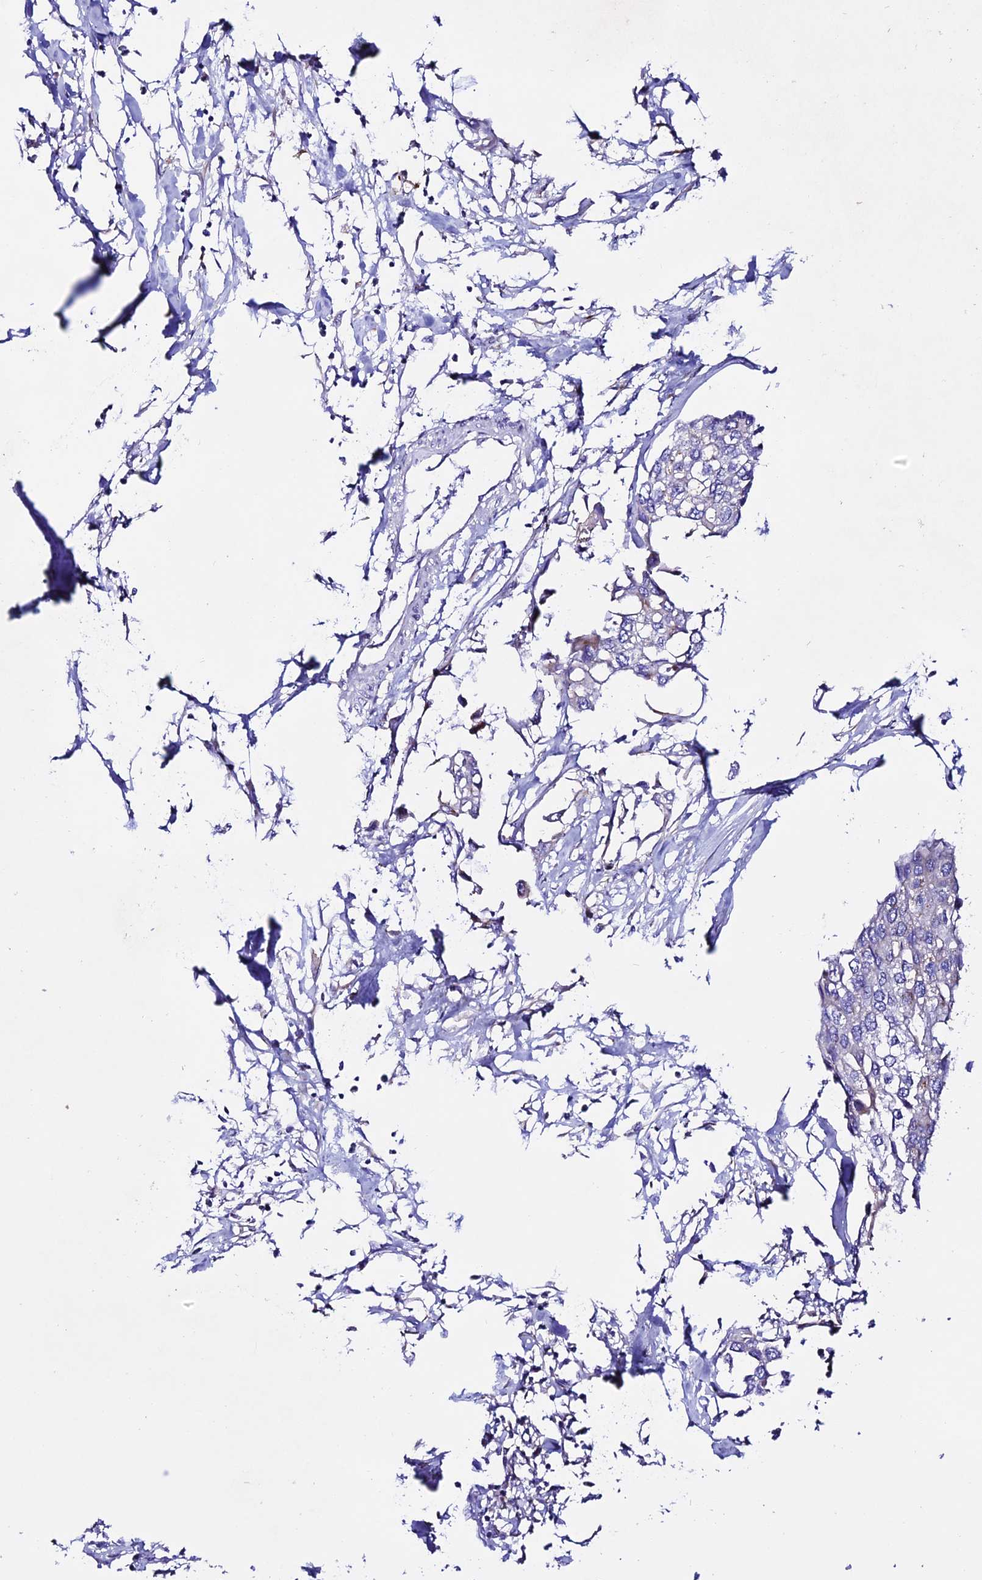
{"staining": {"intensity": "negative", "quantity": "none", "location": "none"}, "tissue": "urothelial cancer", "cell_type": "Tumor cells", "image_type": "cancer", "snomed": [{"axis": "morphology", "description": "Urothelial carcinoma, High grade"}, {"axis": "topography", "description": "Urinary bladder"}], "caption": "A high-resolution histopathology image shows IHC staining of urothelial cancer, which shows no significant positivity in tumor cells.", "gene": "OR51Q1", "patient": {"sex": "male", "age": 64}}